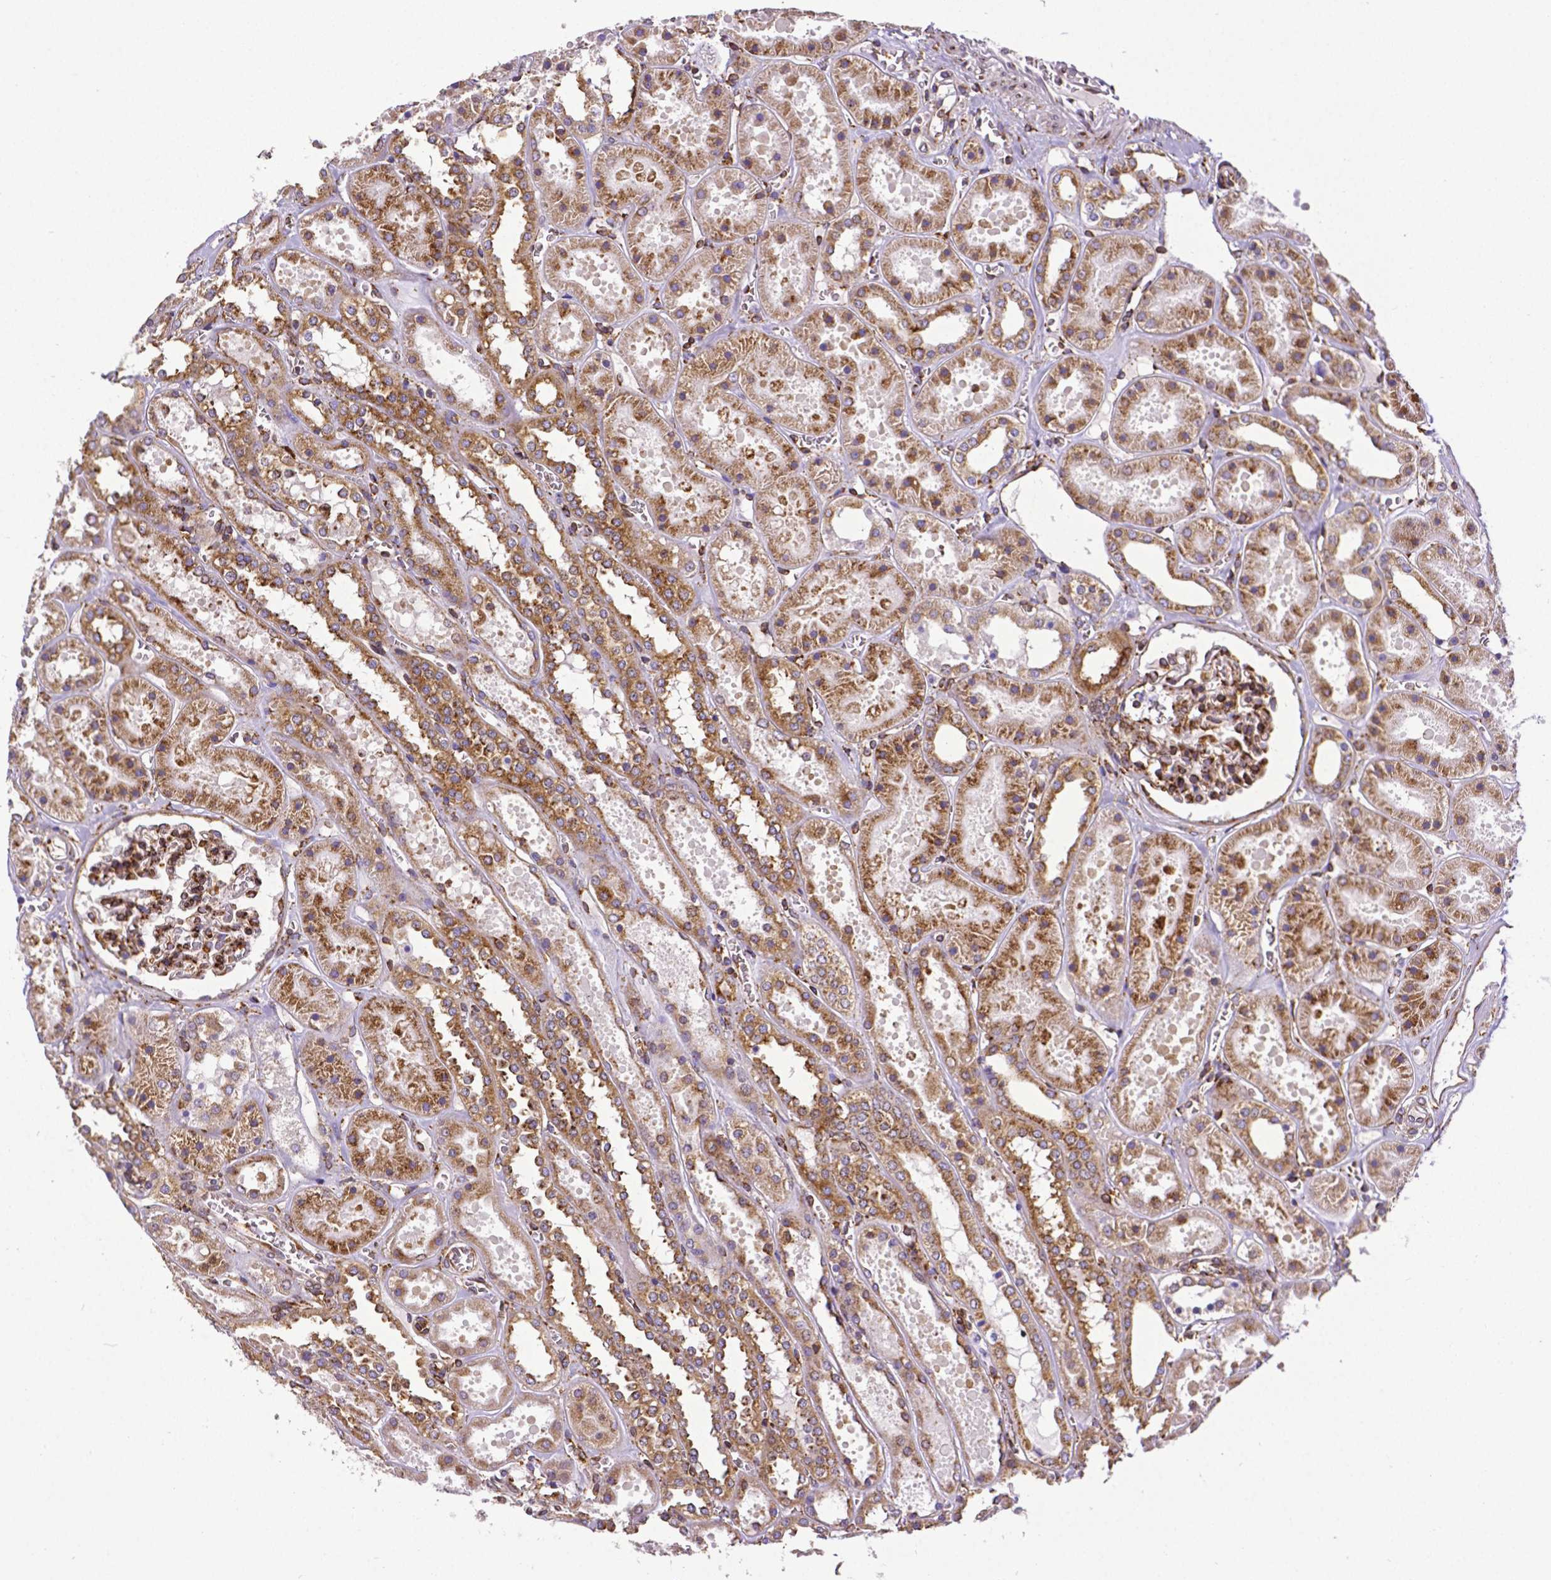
{"staining": {"intensity": "strong", "quantity": "25%-75%", "location": "cytoplasmic/membranous"}, "tissue": "kidney", "cell_type": "Cells in glomeruli", "image_type": "normal", "snomed": [{"axis": "morphology", "description": "Normal tissue, NOS"}, {"axis": "topography", "description": "Kidney"}], "caption": "IHC histopathology image of normal human kidney stained for a protein (brown), which exhibits high levels of strong cytoplasmic/membranous positivity in approximately 25%-75% of cells in glomeruli.", "gene": "MTDH", "patient": {"sex": "female", "age": 41}}